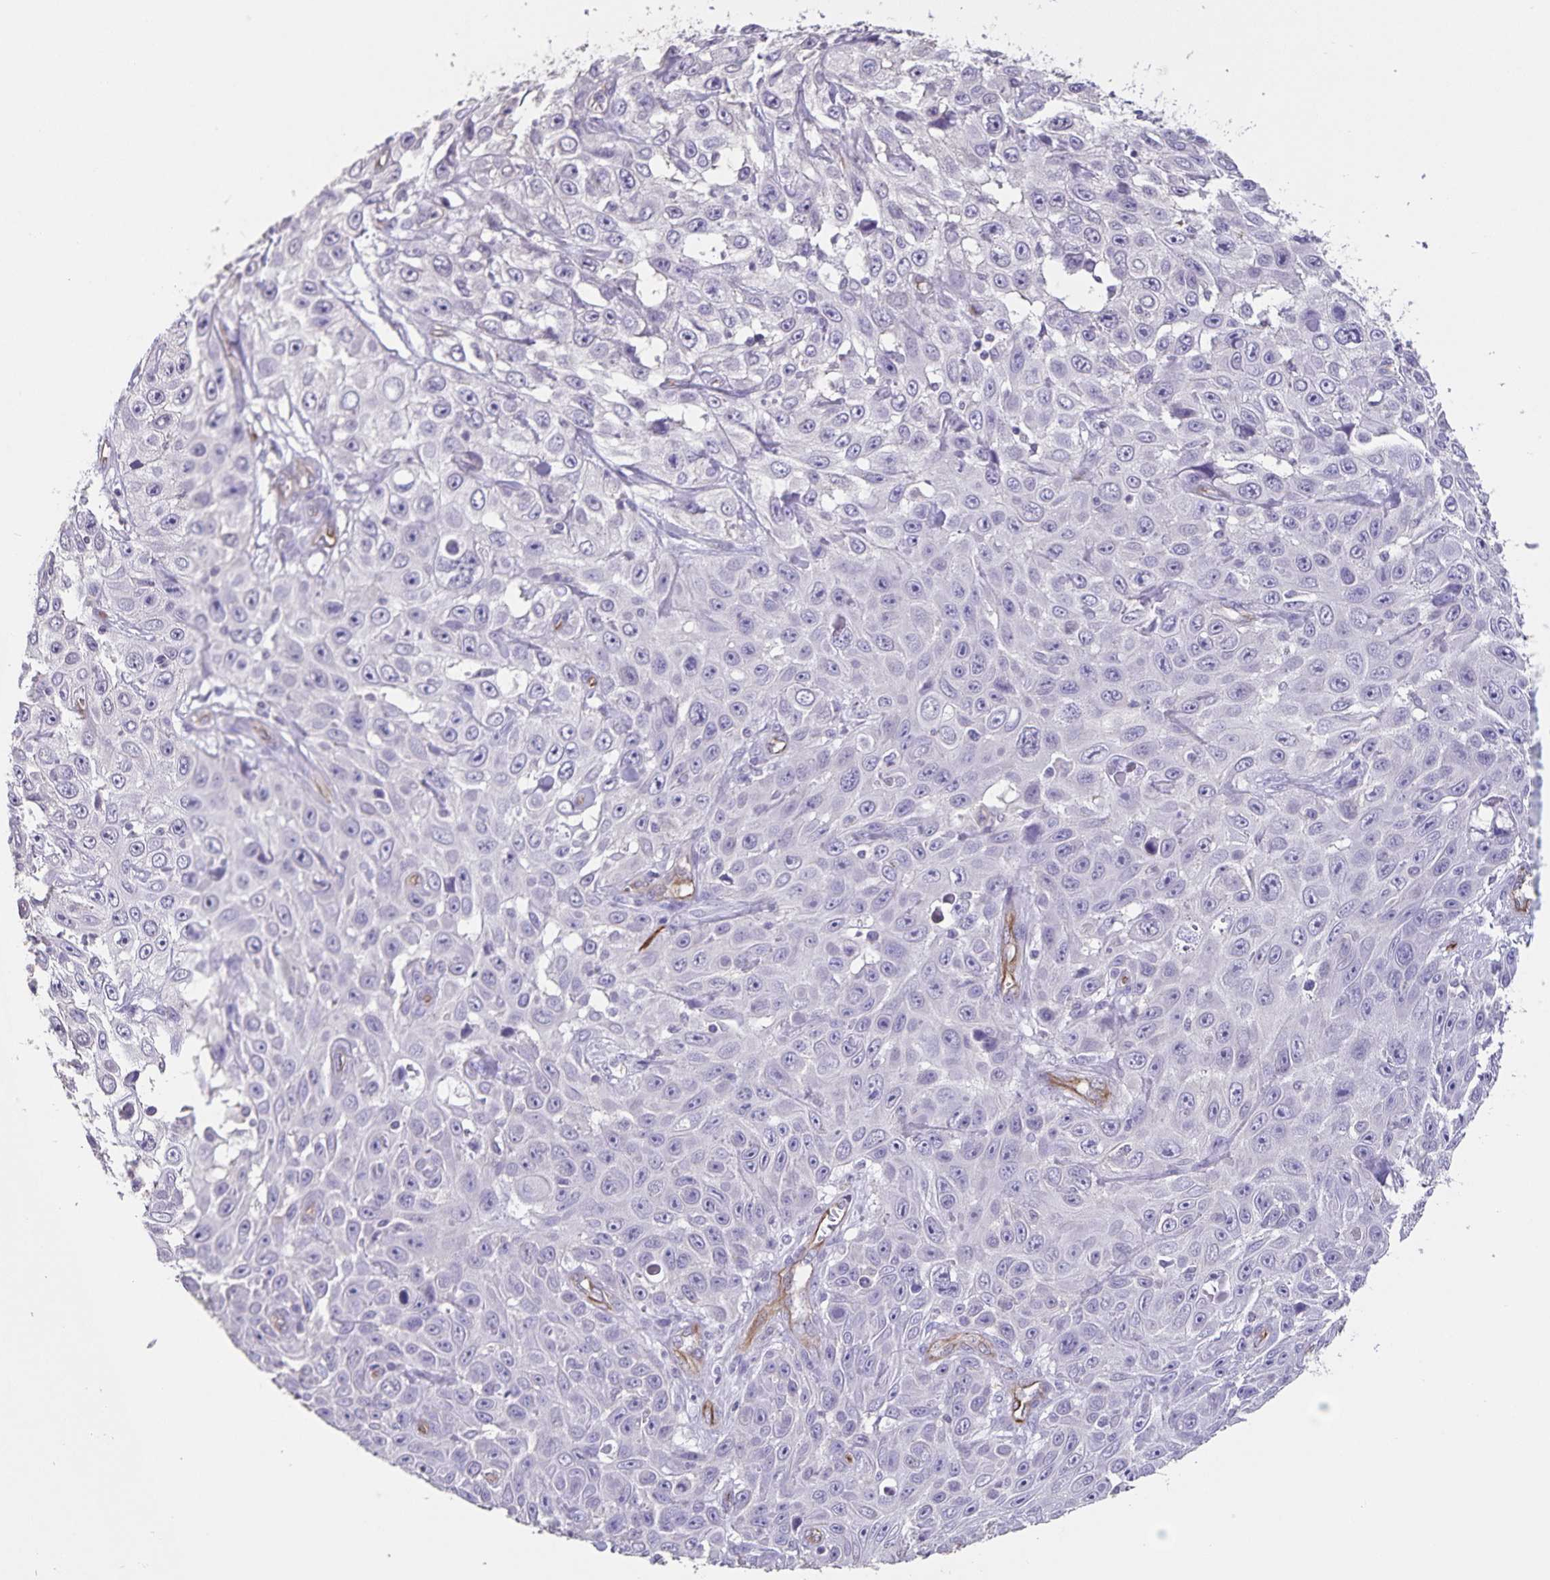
{"staining": {"intensity": "negative", "quantity": "none", "location": "none"}, "tissue": "skin cancer", "cell_type": "Tumor cells", "image_type": "cancer", "snomed": [{"axis": "morphology", "description": "Squamous cell carcinoma, NOS"}, {"axis": "topography", "description": "Skin"}], "caption": "Protein analysis of squamous cell carcinoma (skin) demonstrates no significant staining in tumor cells.", "gene": "SYNM", "patient": {"sex": "male", "age": 82}}